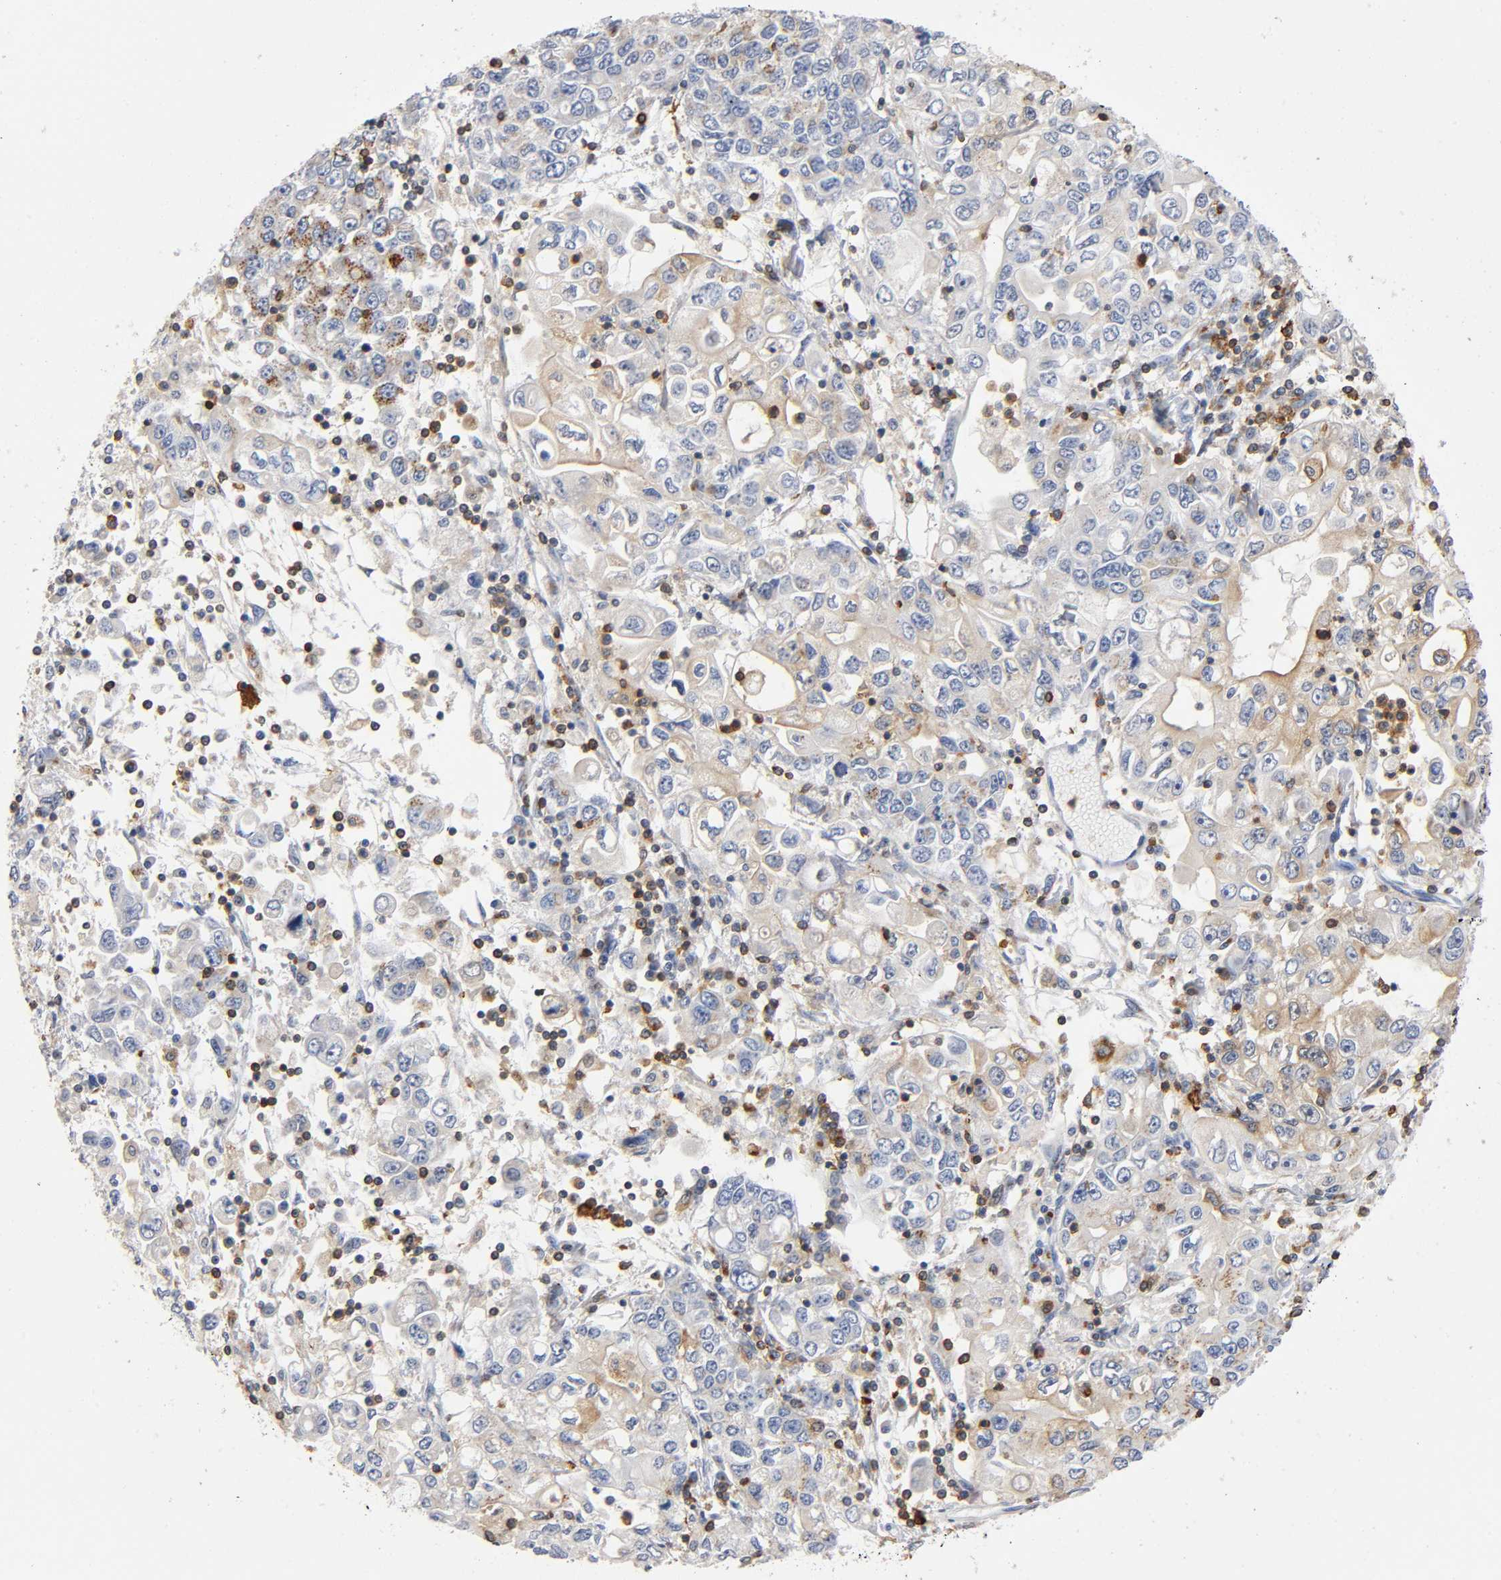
{"staining": {"intensity": "moderate", "quantity": ">75%", "location": "cytoplasmic/membranous"}, "tissue": "stomach cancer", "cell_type": "Tumor cells", "image_type": "cancer", "snomed": [{"axis": "morphology", "description": "Adenocarcinoma, NOS"}, {"axis": "topography", "description": "Stomach, lower"}], "caption": "This photomicrograph reveals immunohistochemistry staining of human adenocarcinoma (stomach), with medium moderate cytoplasmic/membranous expression in about >75% of tumor cells.", "gene": "CAPN10", "patient": {"sex": "female", "age": 72}}